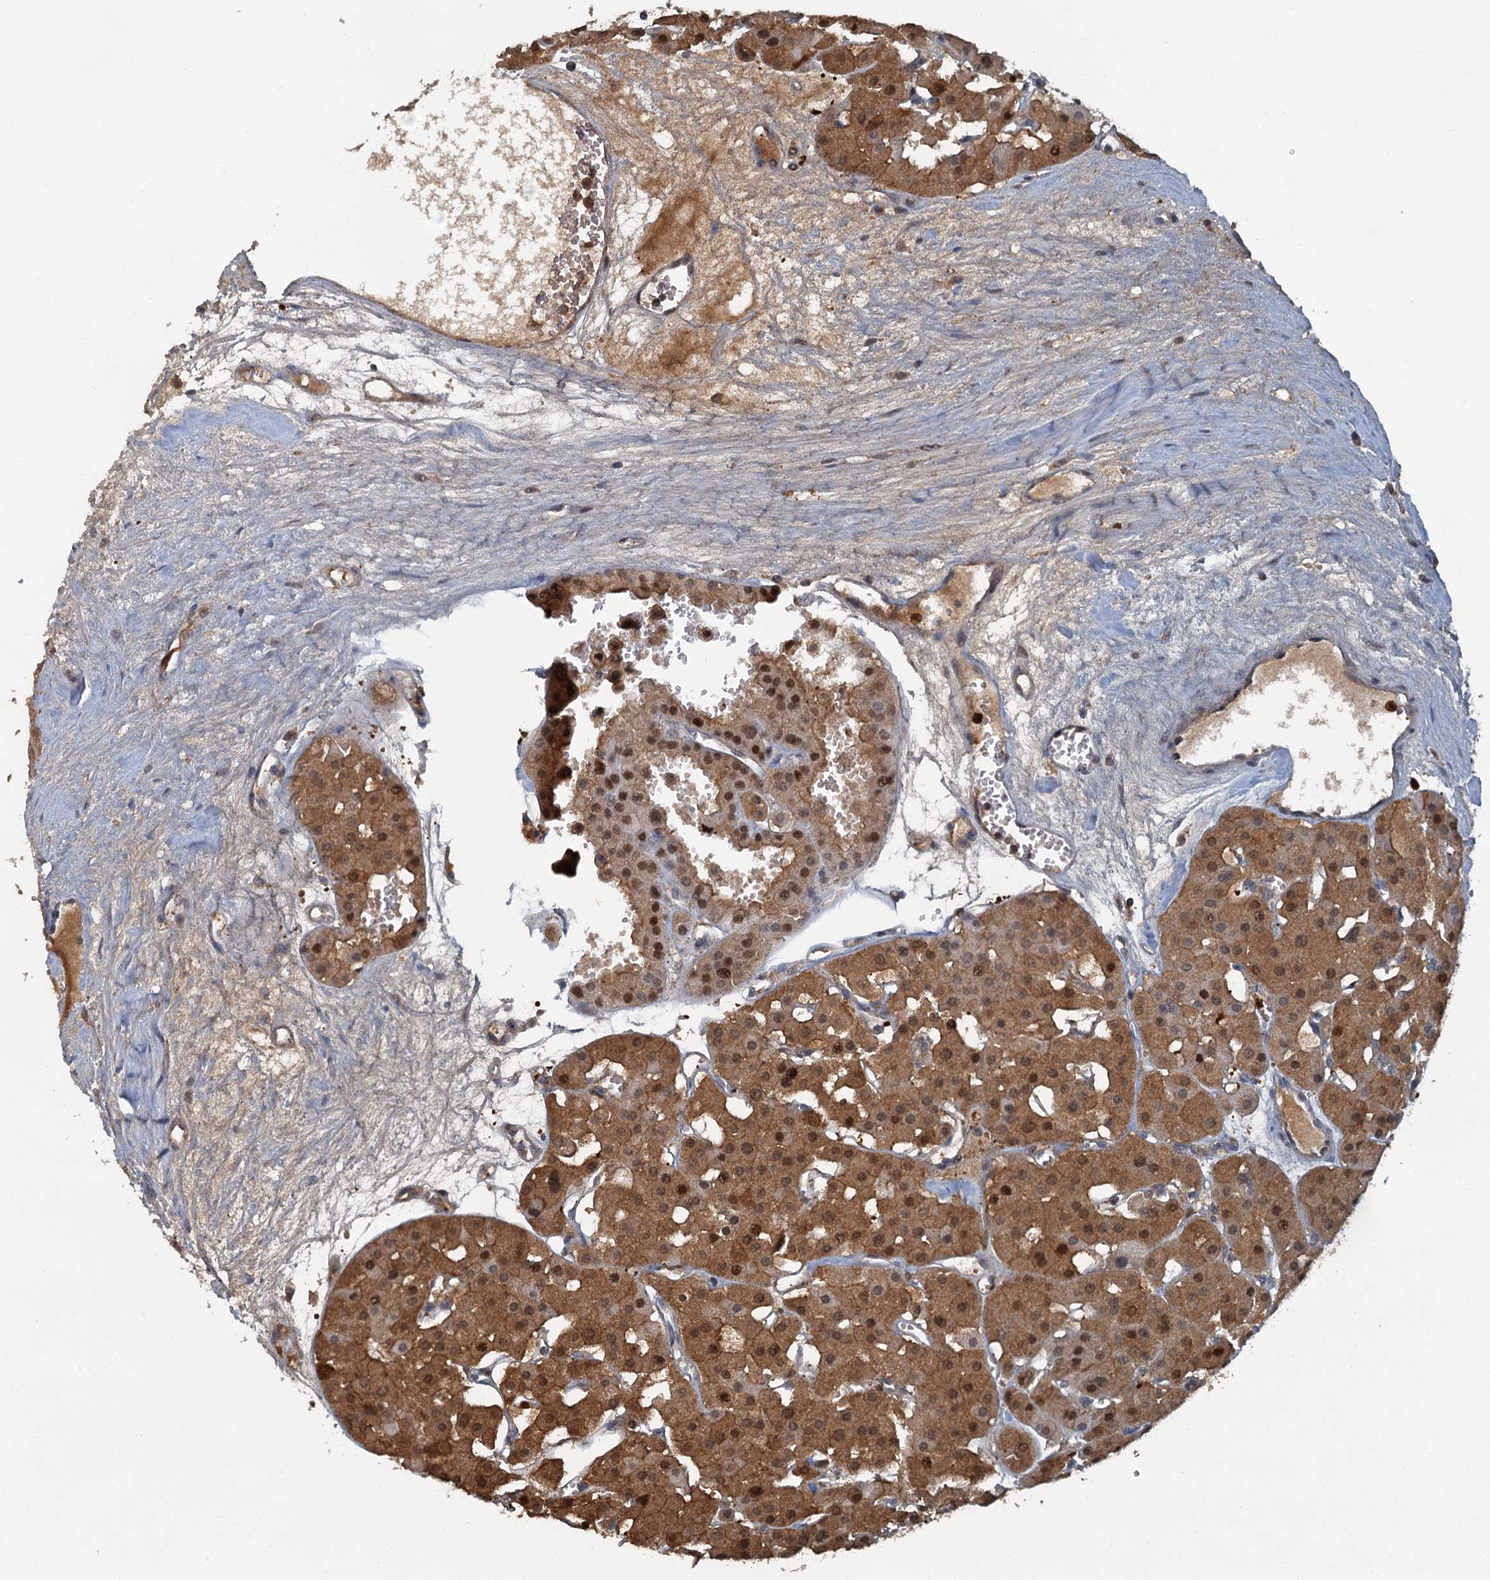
{"staining": {"intensity": "strong", "quantity": ">75%", "location": "cytoplasmic/membranous,nuclear"}, "tissue": "renal cancer", "cell_type": "Tumor cells", "image_type": "cancer", "snomed": [{"axis": "morphology", "description": "Carcinoma, NOS"}, {"axis": "topography", "description": "Kidney"}], "caption": "Renal cancer (carcinoma) stained for a protein (brown) demonstrates strong cytoplasmic/membranous and nuclear positive expression in about >75% of tumor cells.", "gene": "GPI", "patient": {"sex": "female", "age": 75}}